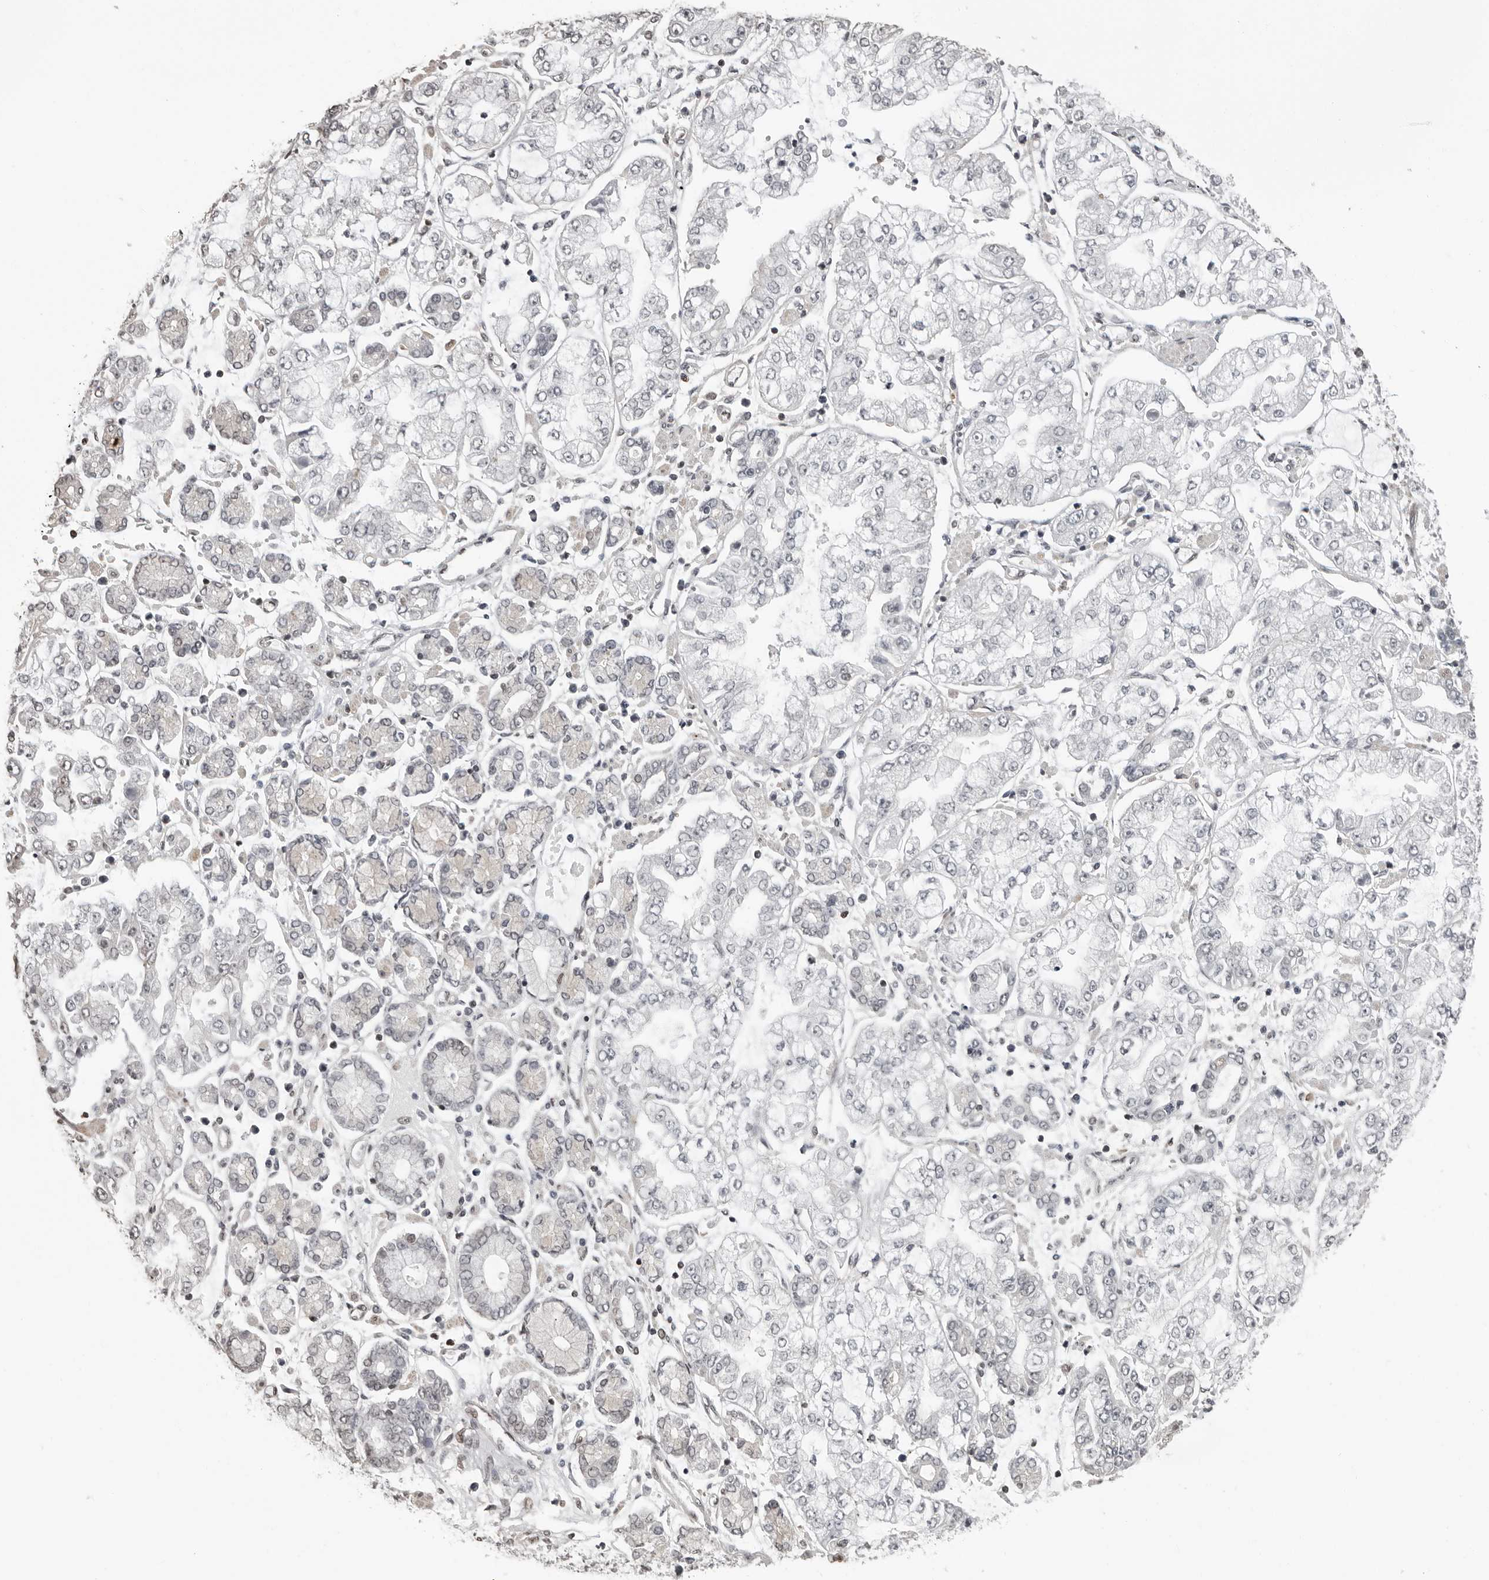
{"staining": {"intensity": "negative", "quantity": "none", "location": "none"}, "tissue": "stomach cancer", "cell_type": "Tumor cells", "image_type": "cancer", "snomed": [{"axis": "morphology", "description": "Adenocarcinoma, NOS"}, {"axis": "topography", "description": "Stomach"}], "caption": "DAB (3,3'-diaminobenzidine) immunohistochemical staining of stomach cancer demonstrates no significant expression in tumor cells.", "gene": "ORC1", "patient": {"sex": "male", "age": 76}}